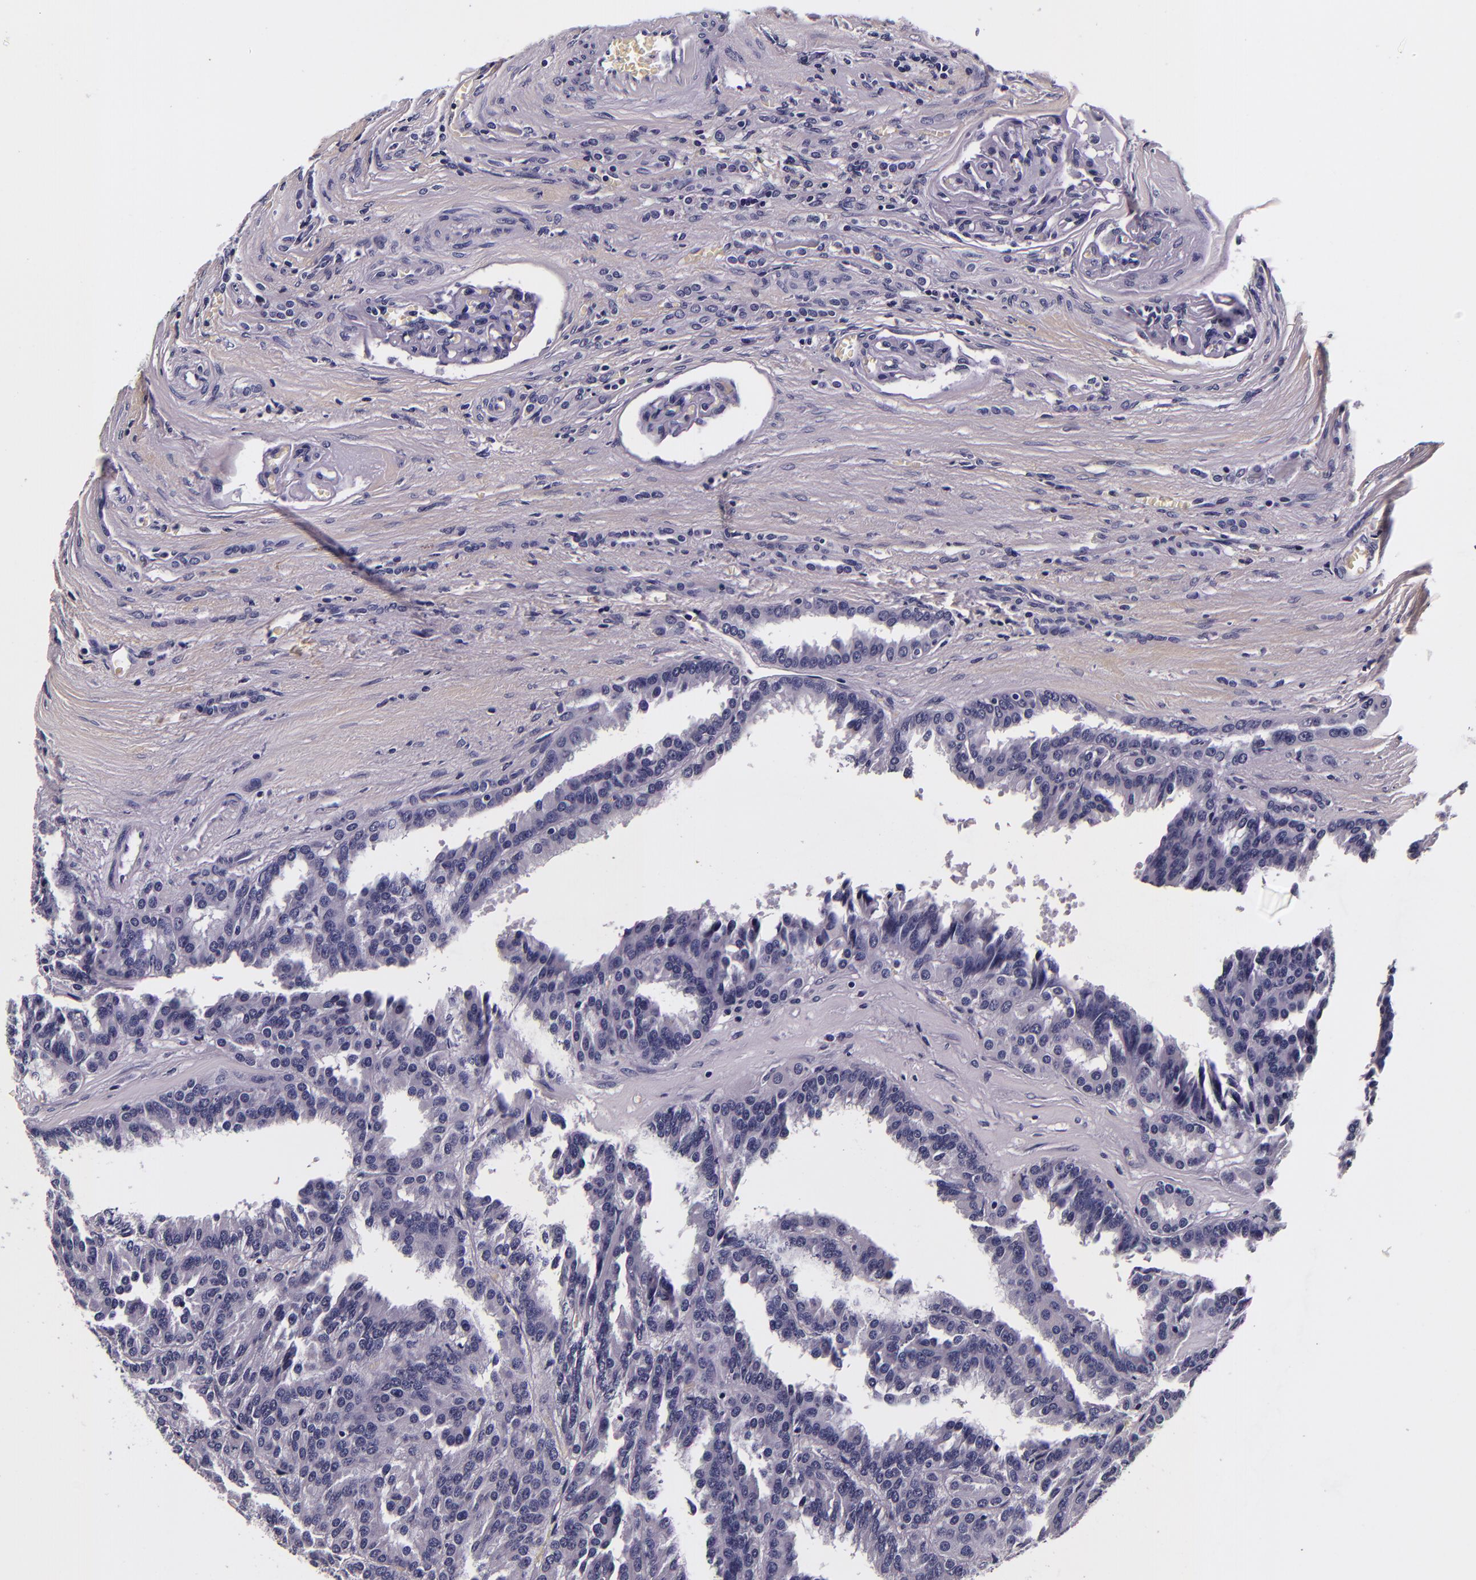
{"staining": {"intensity": "negative", "quantity": "none", "location": "none"}, "tissue": "renal cancer", "cell_type": "Tumor cells", "image_type": "cancer", "snomed": [{"axis": "morphology", "description": "Adenocarcinoma, NOS"}, {"axis": "topography", "description": "Kidney"}], "caption": "An immunohistochemistry photomicrograph of adenocarcinoma (renal) is shown. There is no staining in tumor cells of adenocarcinoma (renal).", "gene": "FBN1", "patient": {"sex": "male", "age": 46}}